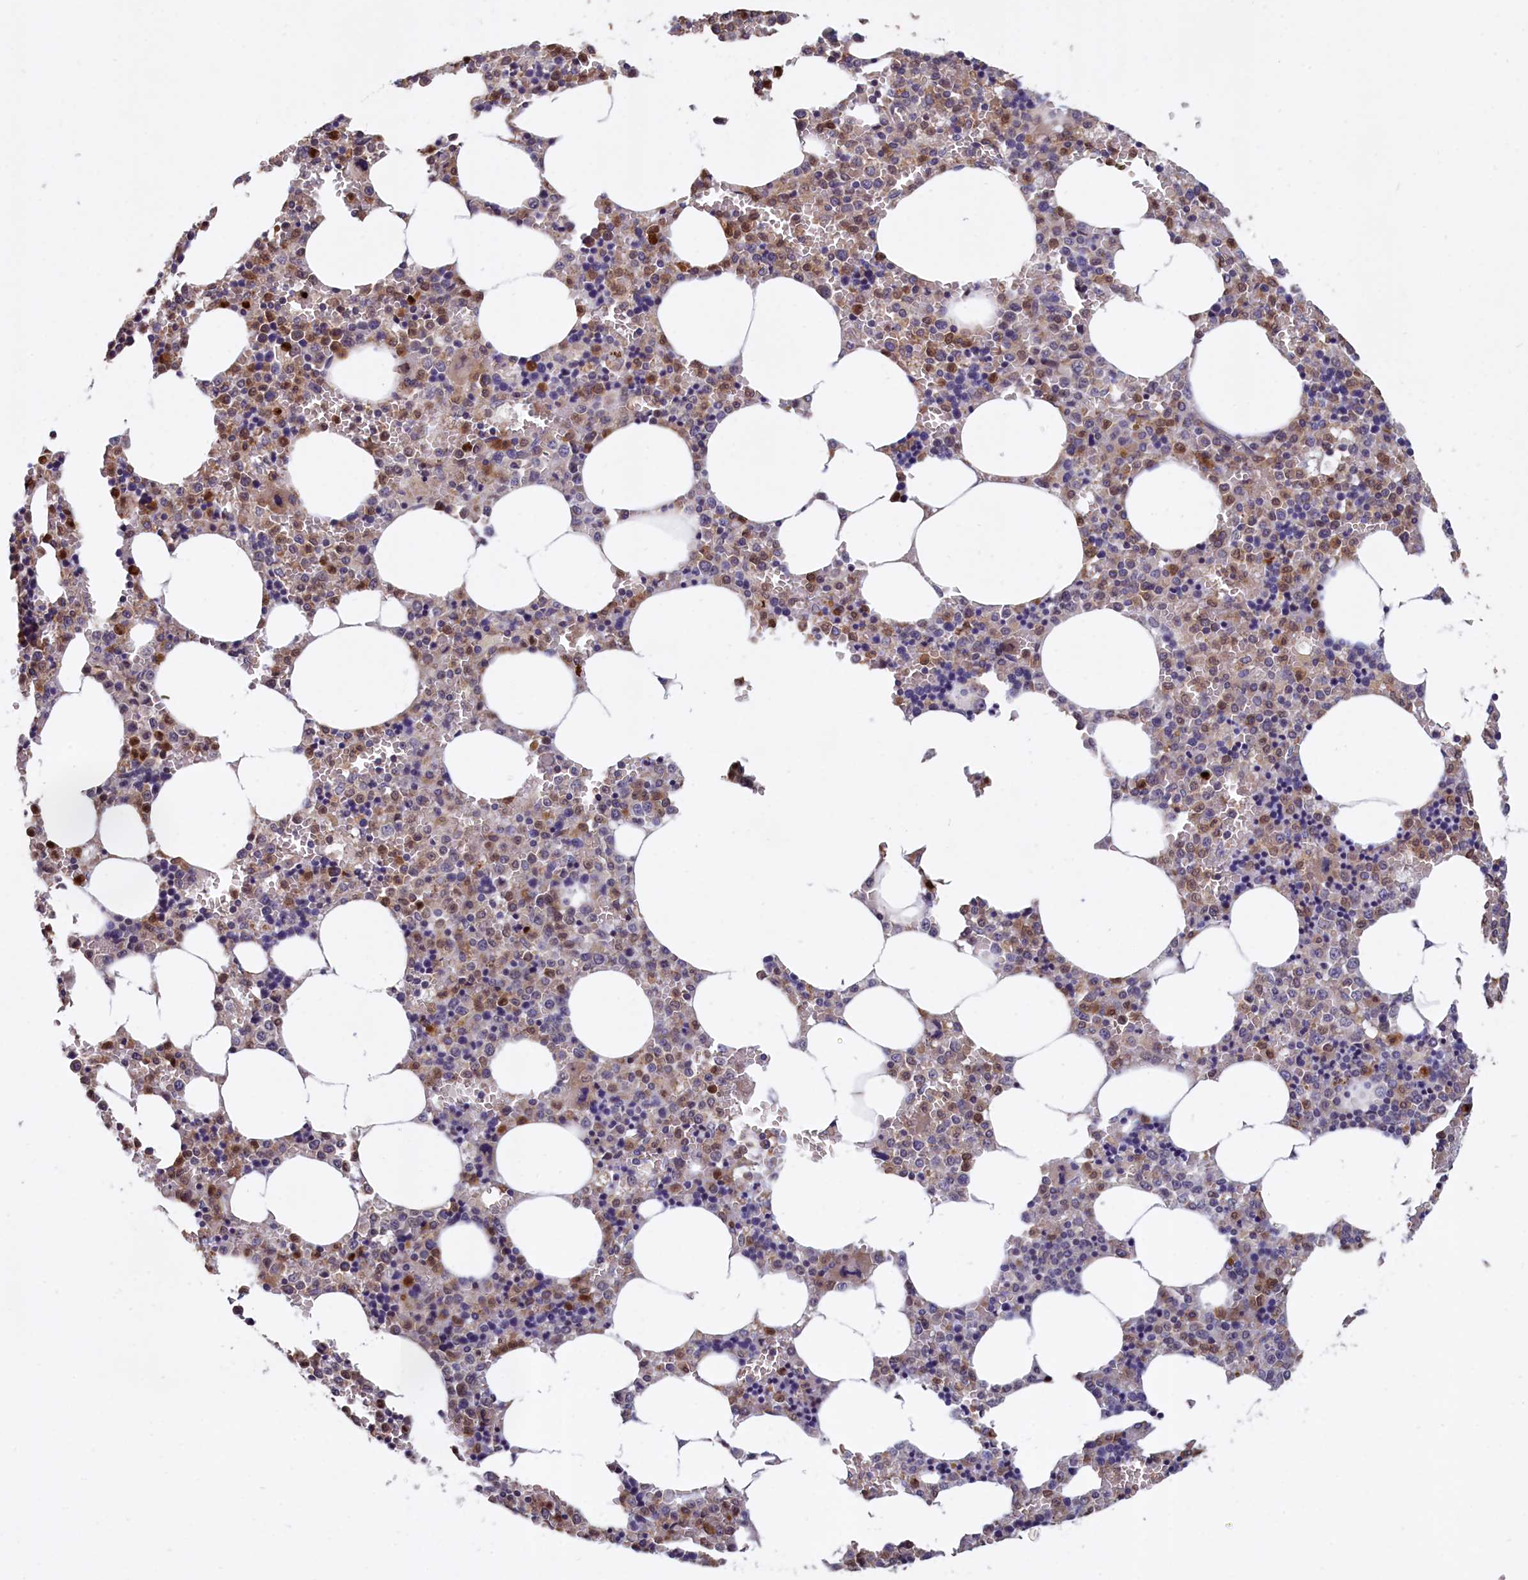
{"staining": {"intensity": "moderate", "quantity": "25%-75%", "location": "cytoplasmic/membranous"}, "tissue": "bone marrow", "cell_type": "Hematopoietic cells", "image_type": "normal", "snomed": [{"axis": "morphology", "description": "Normal tissue, NOS"}, {"axis": "topography", "description": "Bone marrow"}], "caption": "Protein staining by immunohistochemistry reveals moderate cytoplasmic/membranous staining in approximately 25%-75% of hematopoietic cells in normal bone marrow.", "gene": "EPB41L4B", "patient": {"sex": "male", "age": 70}}